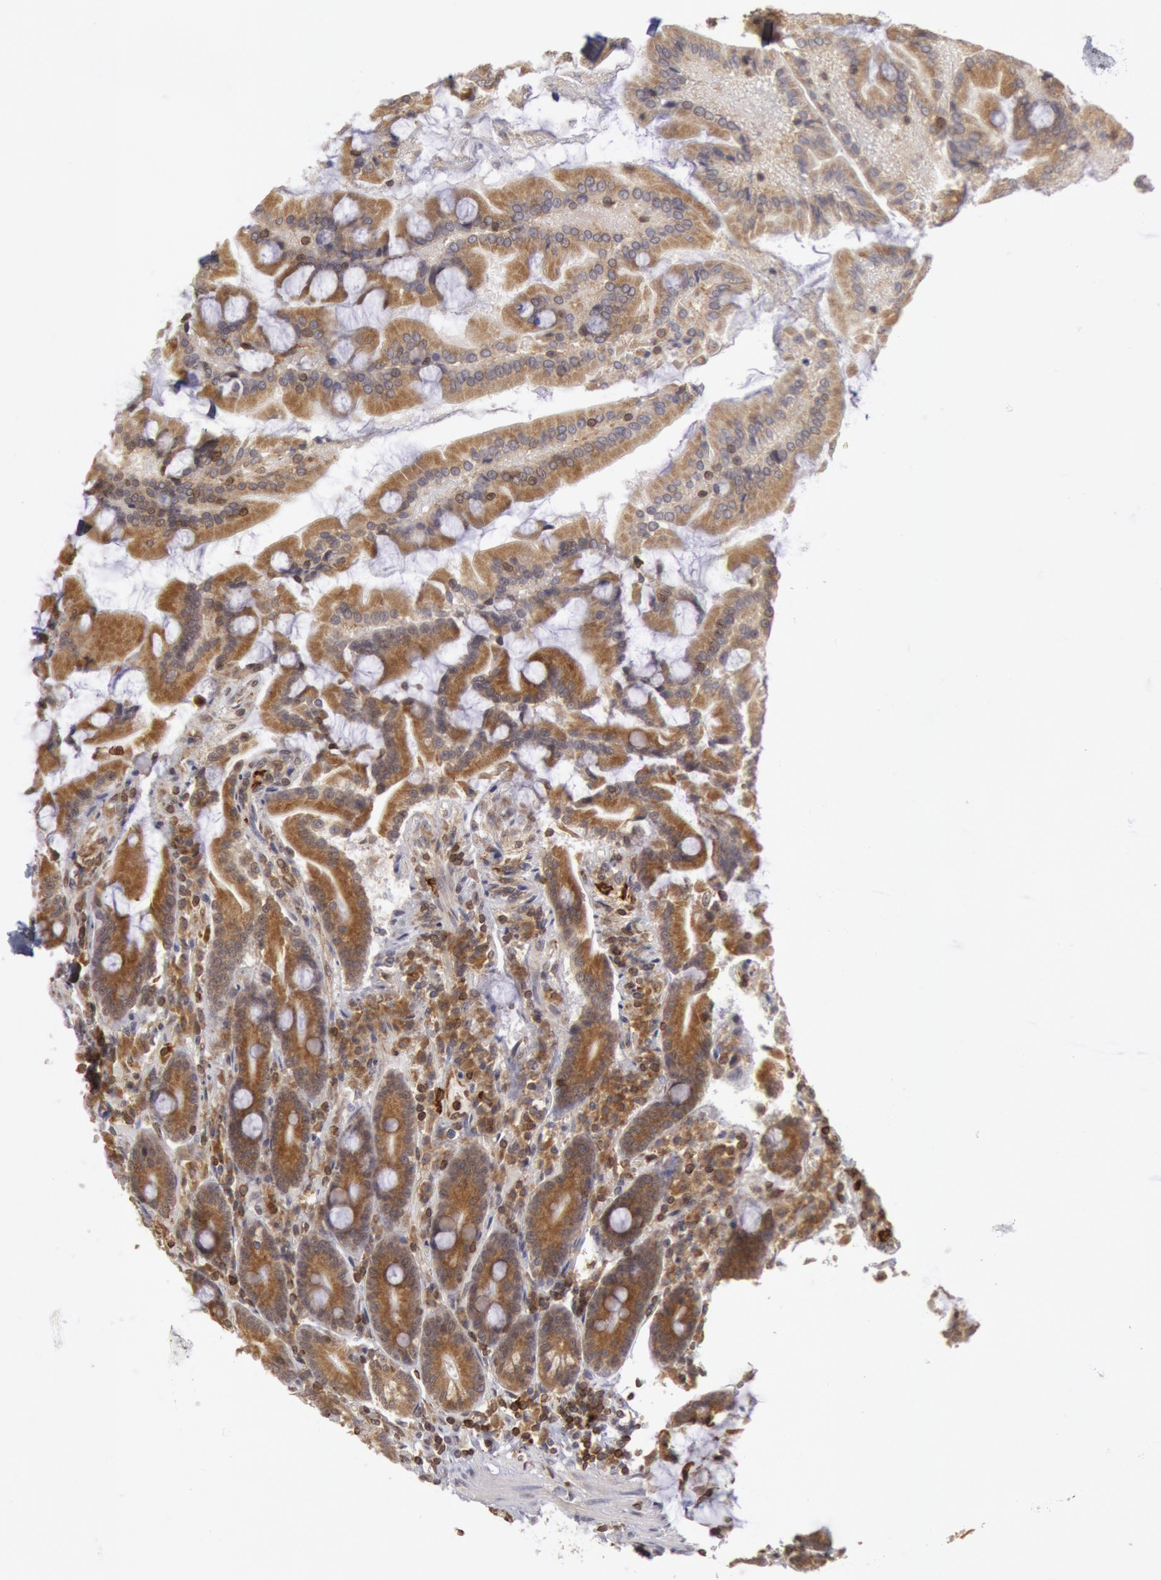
{"staining": {"intensity": "moderate", "quantity": ">75%", "location": "cytoplasmic/membranous"}, "tissue": "duodenum", "cell_type": "Glandular cells", "image_type": "normal", "snomed": [{"axis": "morphology", "description": "Normal tissue, NOS"}, {"axis": "topography", "description": "Duodenum"}], "caption": "Protein staining displays moderate cytoplasmic/membranous positivity in approximately >75% of glandular cells in normal duodenum.", "gene": "ENSG00000250264", "patient": {"sex": "female", "age": 64}}